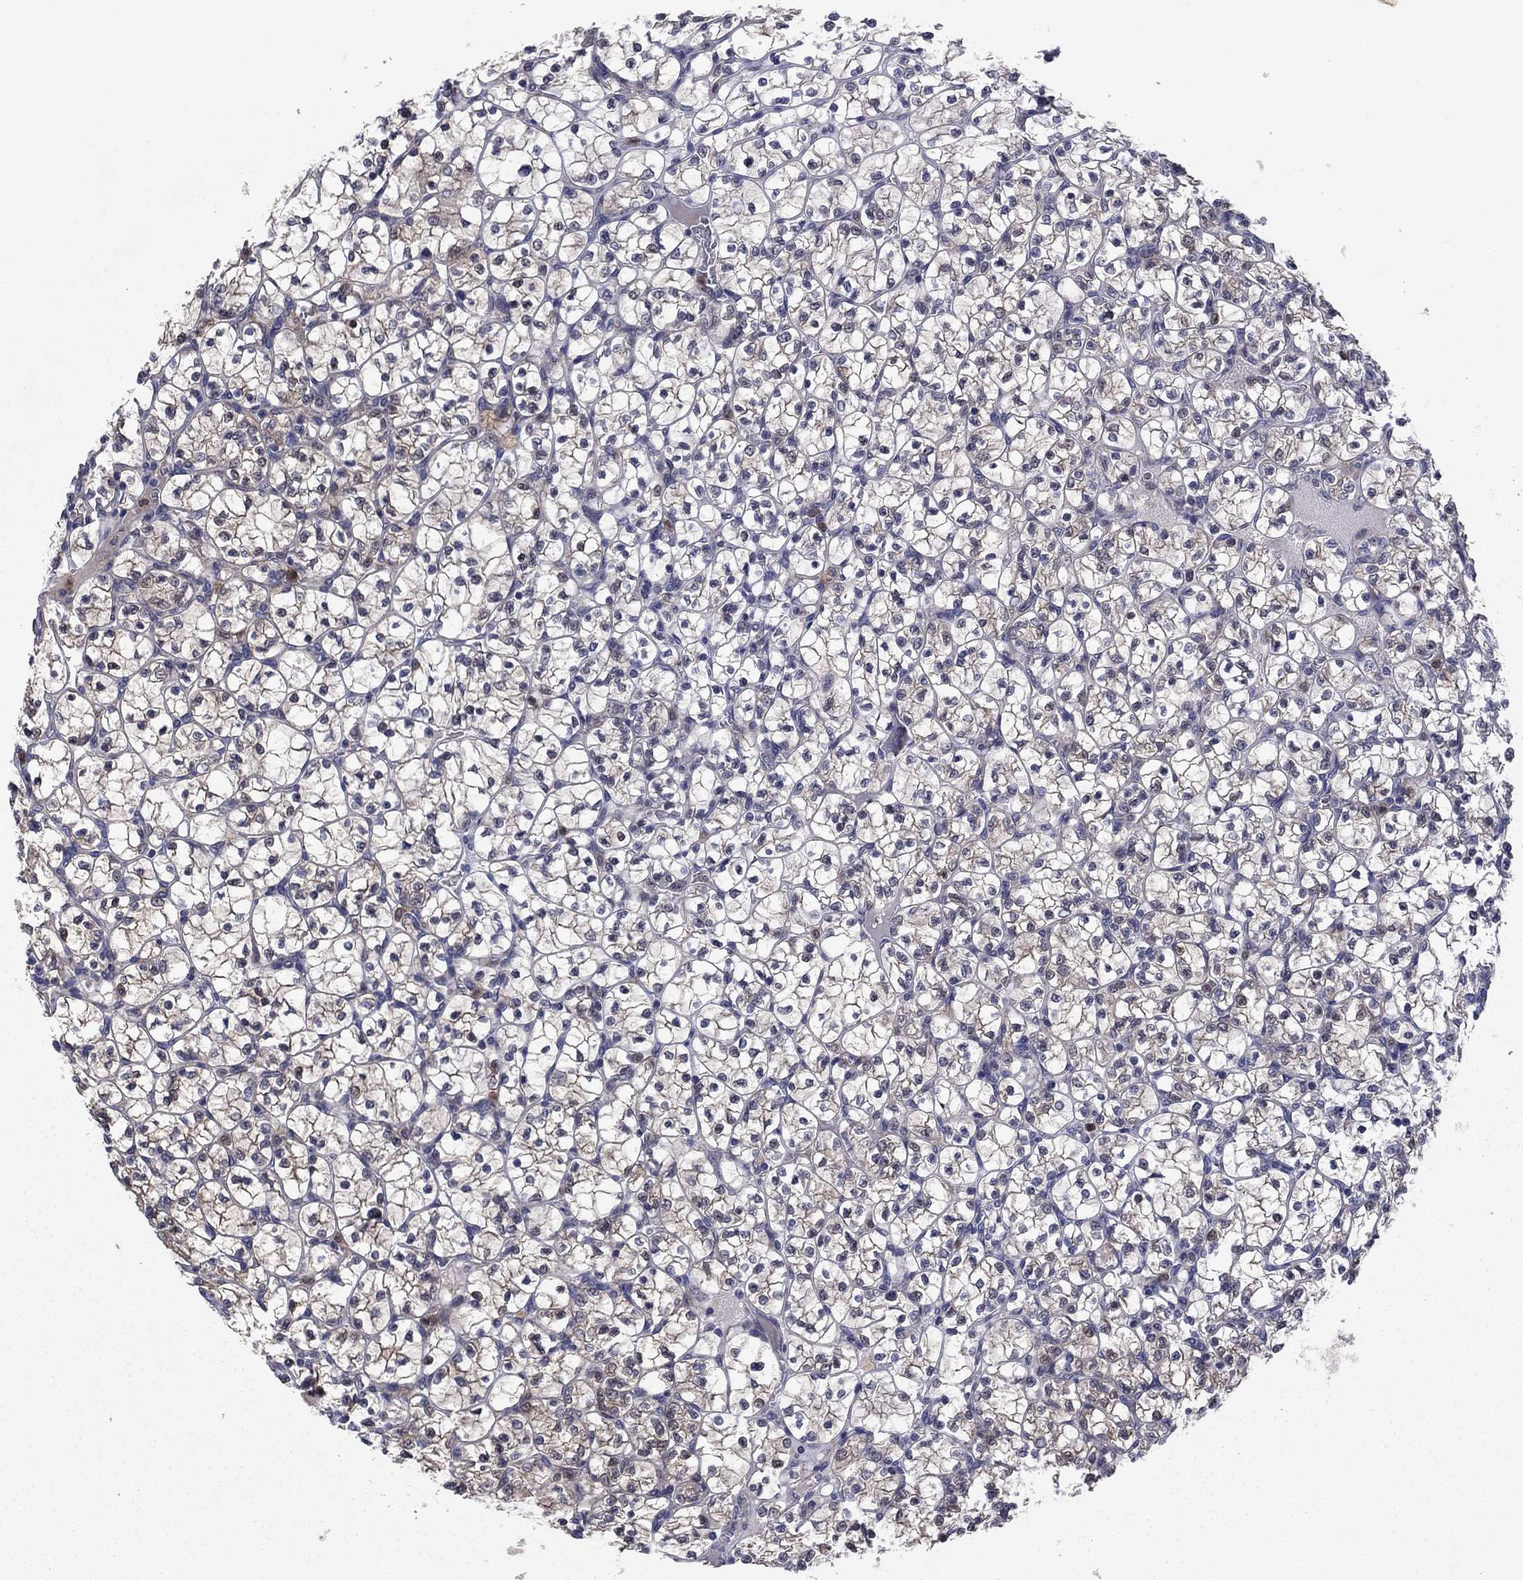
{"staining": {"intensity": "moderate", "quantity": "25%-75%", "location": "cytoplasmic/membranous"}, "tissue": "renal cancer", "cell_type": "Tumor cells", "image_type": "cancer", "snomed": [{"axis": "morphology", "description": "Adenocarcinoma, NOS"}, {"axis": "topography", "description": "Kidney"}], "caption": "Tumor cells display moderate cytoplasmic/membranous positivity in approximately 25%-75% of cells in renal cancer. (DAB IHC with brightfield microscopy, high magnification).", "gene": "MSRB1", "patient": {"sex": "female", "age": 89}}